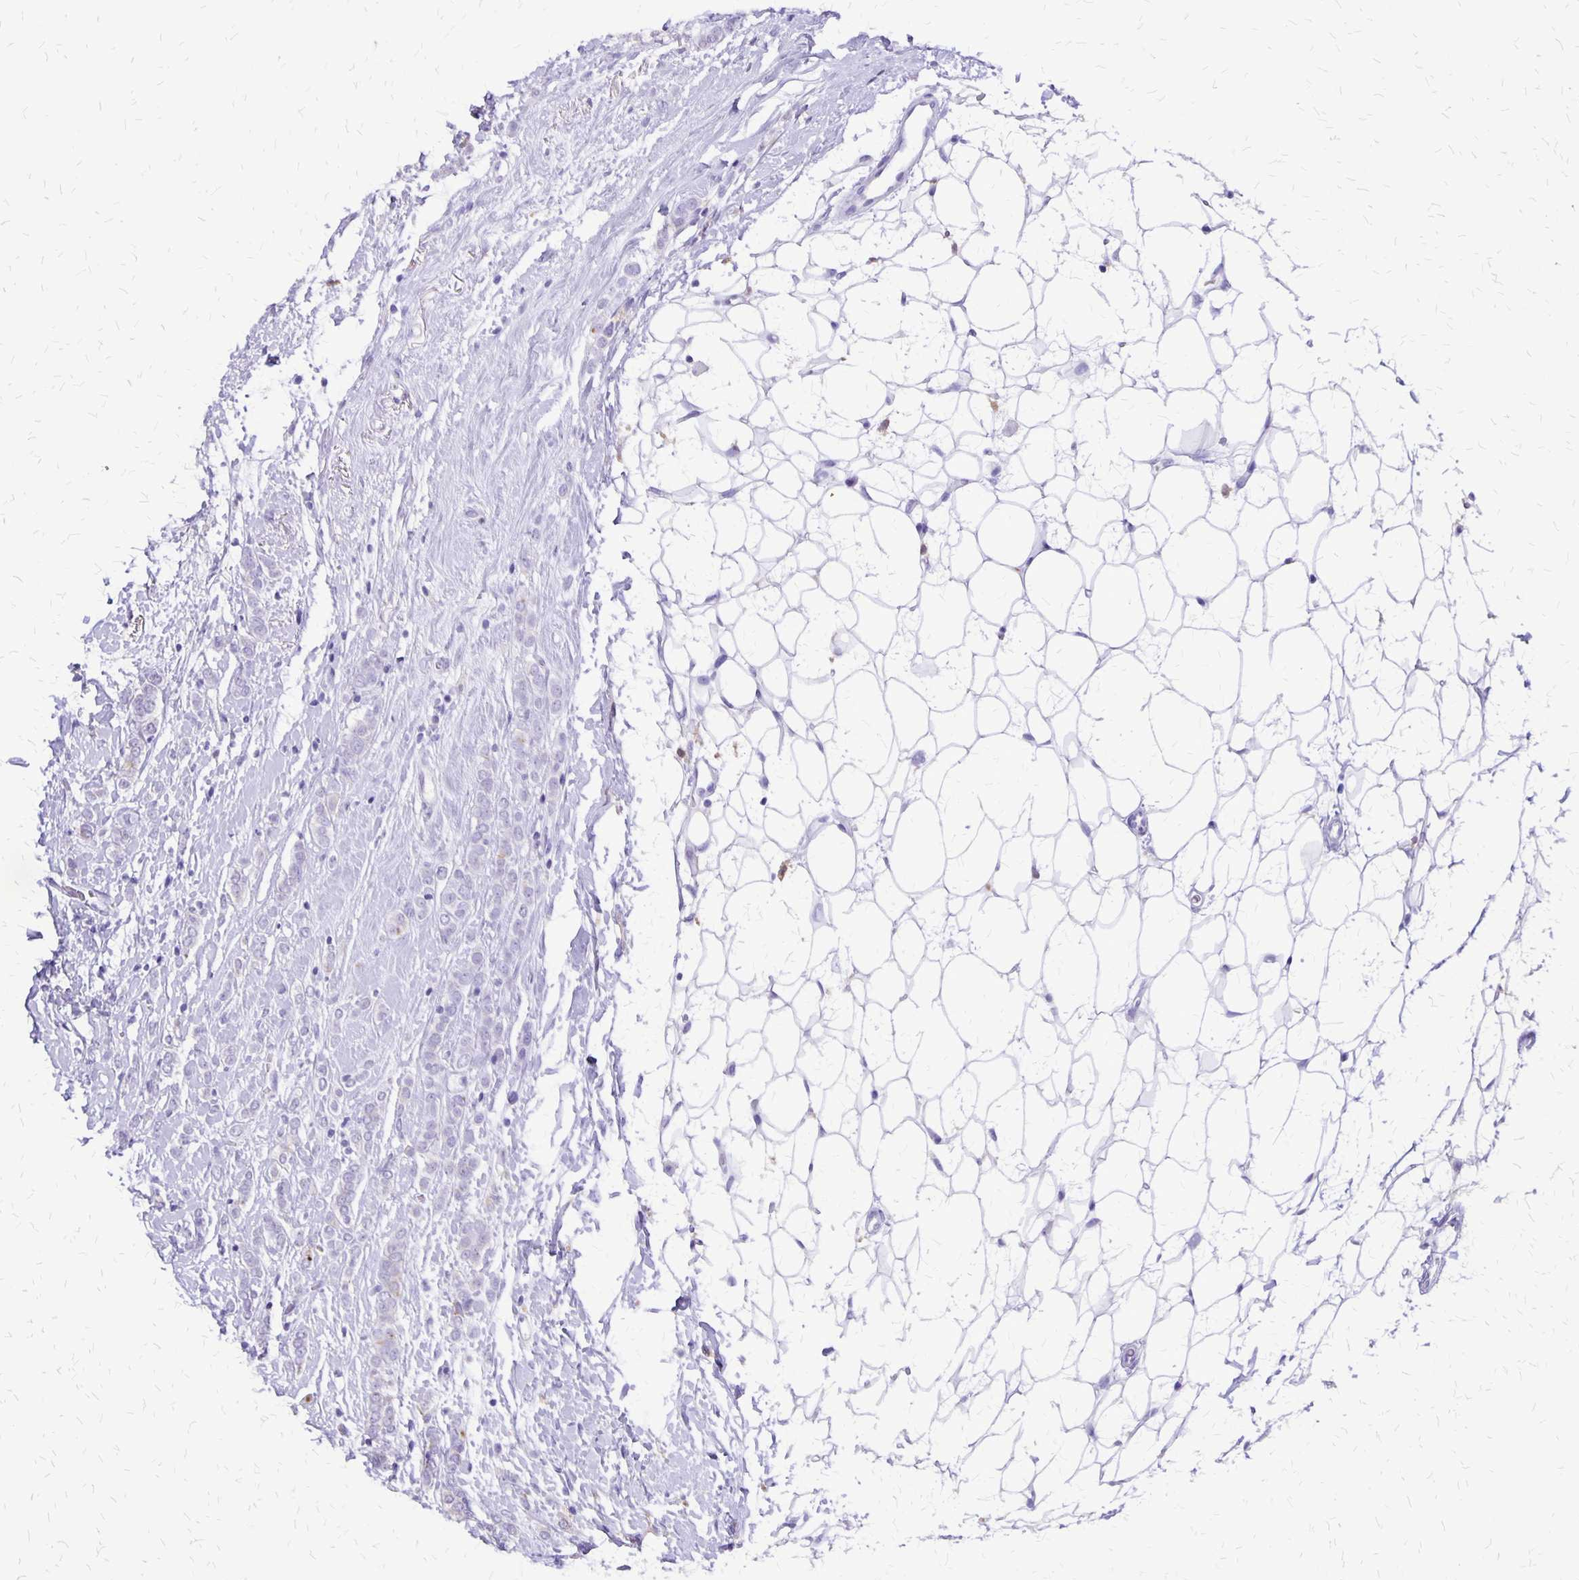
{"staining": {"intensity": "negative", "quantity": "none", "location": "none"}, "tissue": "breast cancer", "cell_type": "Tumor cells", "image_type": "cancer", "snomed": [{"axis": "morphology", "description": "Lobular carcinoma"}, {"axis": "topography", "description": "Breast"}], "caption": "DAB (3,3'-diaminobenzidine) immunohistochemical staining of human lobular carcinoma (breast) shows no significant expression in tumor cells.", "gene": "SLC13A2", "patient": {"sex": "female", "age": 49}}